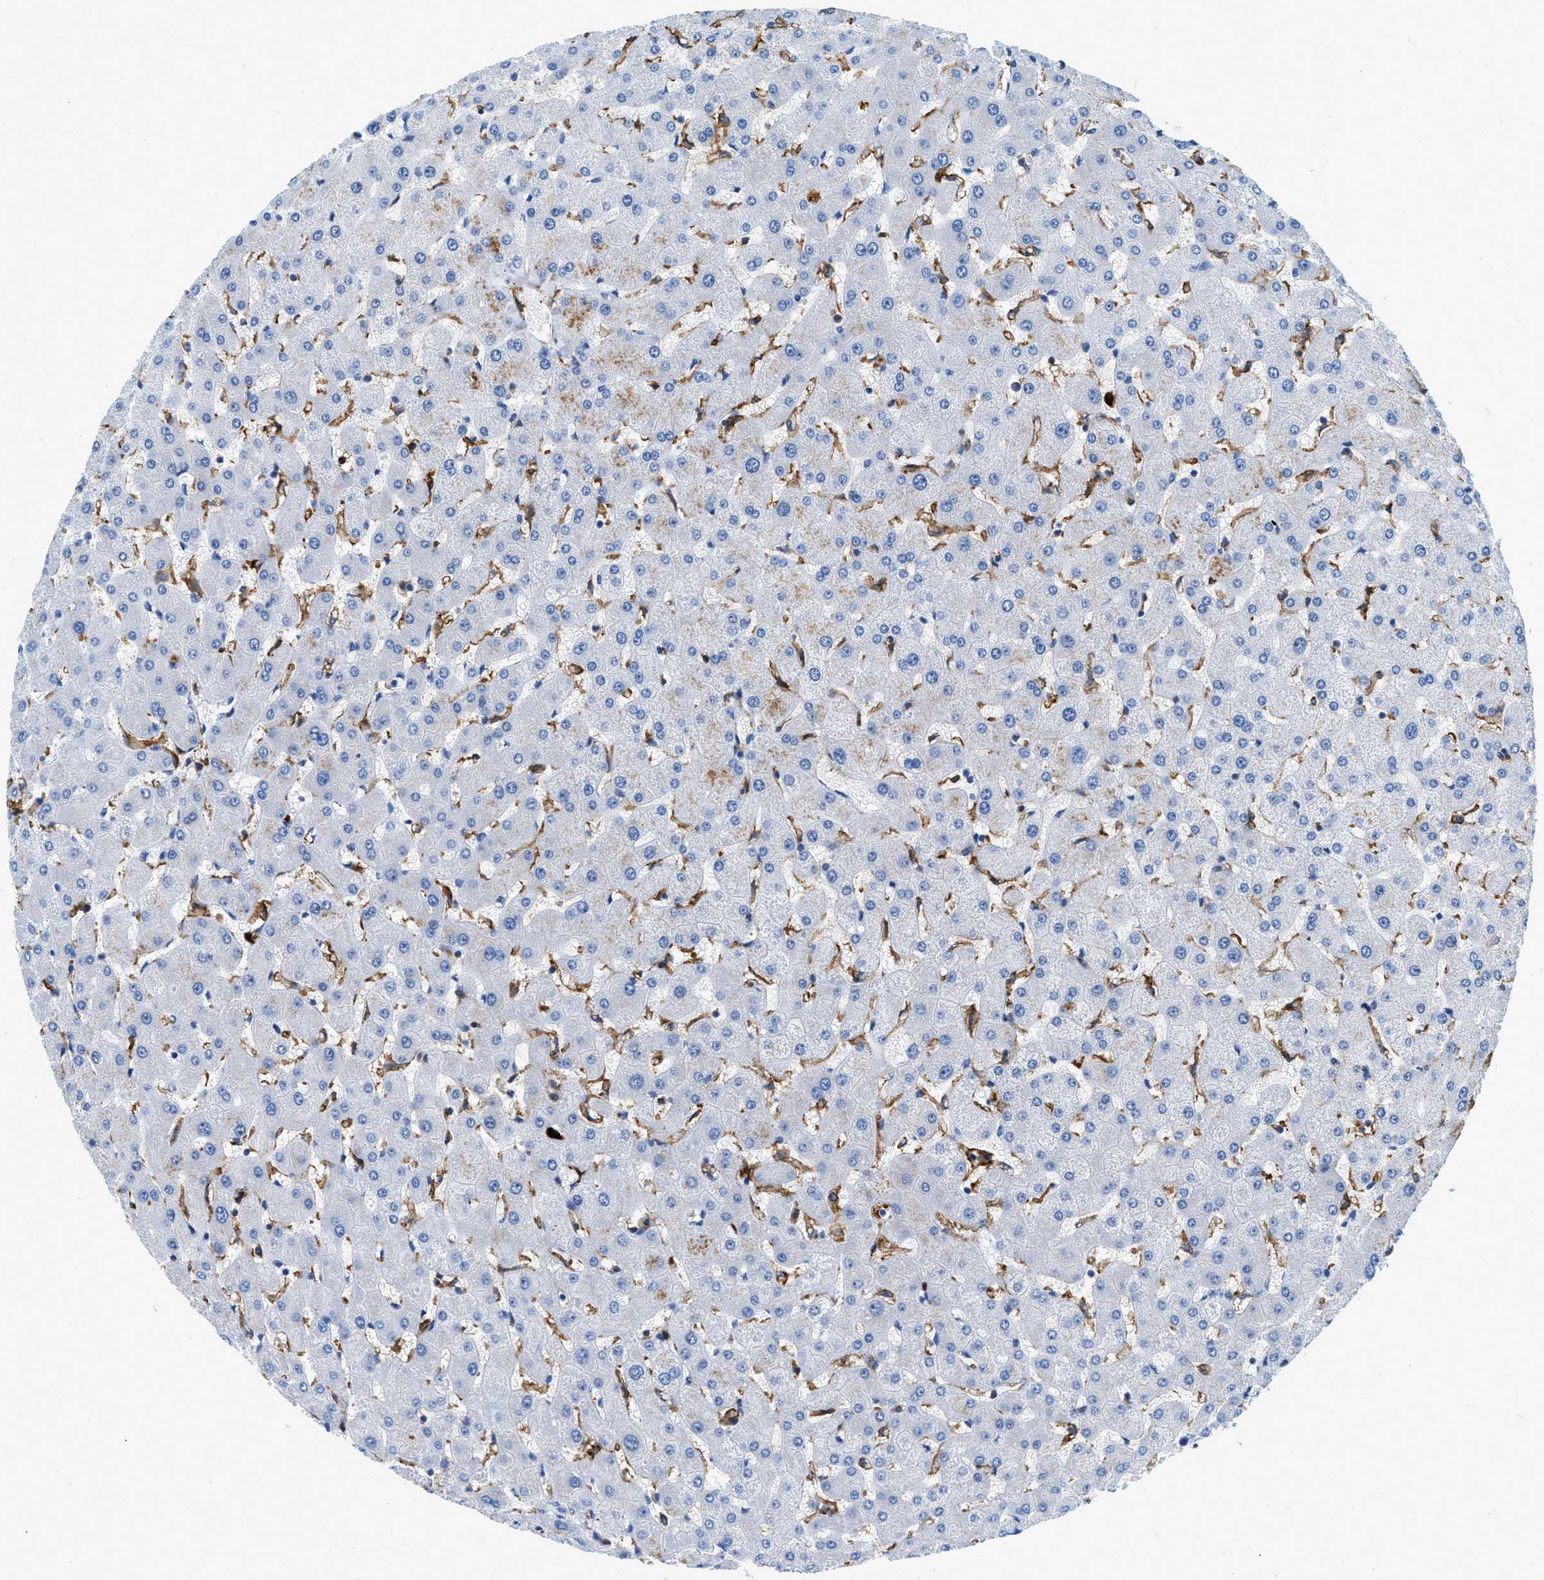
{"staining": {"intensity": "negative", "quantity": "none", "location": "none"}, "tissue": "liver", "cell_type": "Cholangiocytes", "image_type": "normal", "snomed": [{"axis": "morphology", "description": "Normal tissue, NOS"}, {"axis": "topography", "description": "Liver"}], "caption": "A histopathology image of liver stained for a protein displays no brown staining in cholangiocytes.", "gene": "CD226", "patient": {"sex": "female", "age": 63}}